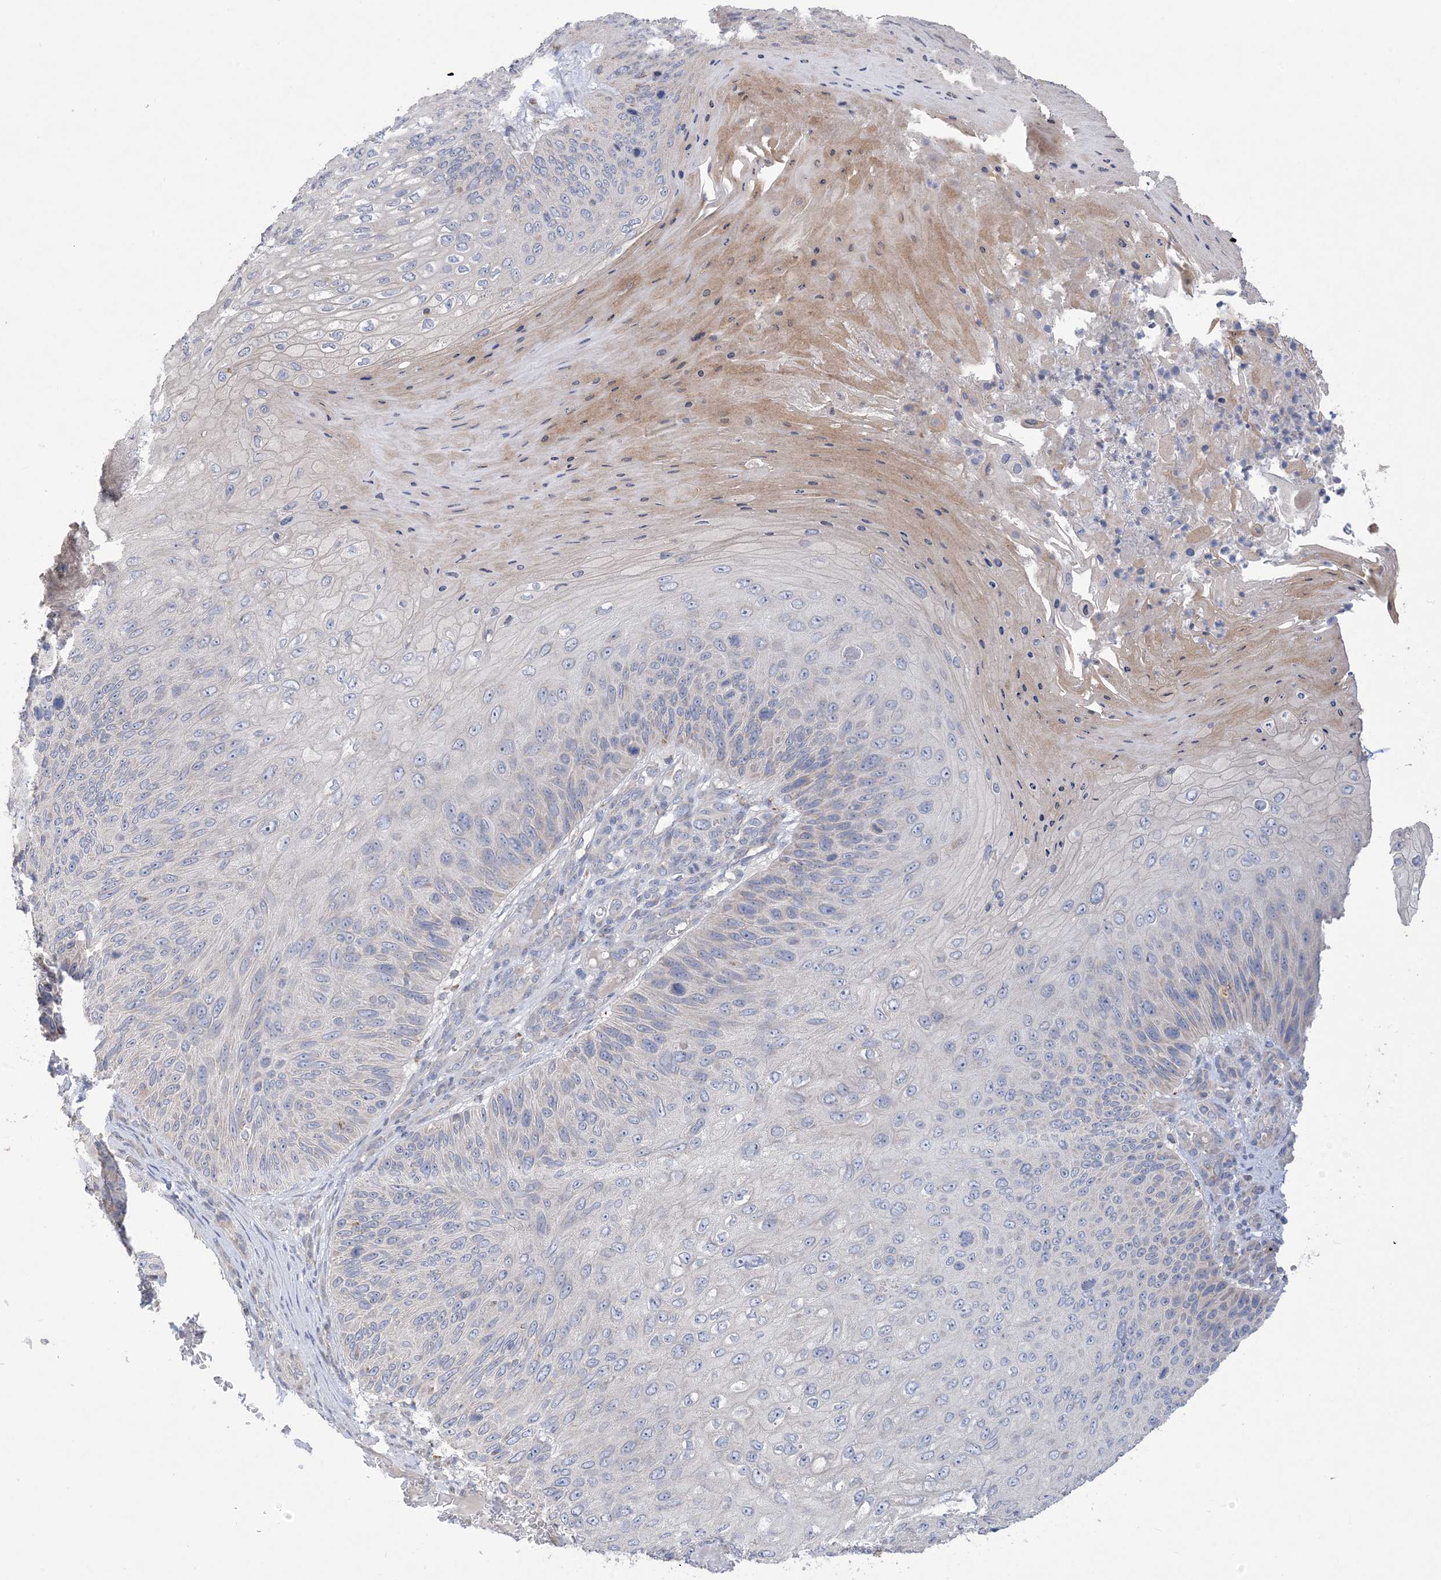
{"staining": {"intensity": "negative", "quantity": "none", "location": "none"}, "tissue": "skin cancer", "cell_type": "Tumor cells", "image_type": "cancer", "snomed": [{"axis": "morphology", "description": "Squamous cell carcinoma, NOS"}, {"axis": "topography", "description": "Skin"}], "caption": "Histopathology image shows no protein staining in tumor cells of skin squamous cell carcinoma tissue.", "gene": "CLEC16A", "patient": {"sex": "female", "age": 88}}